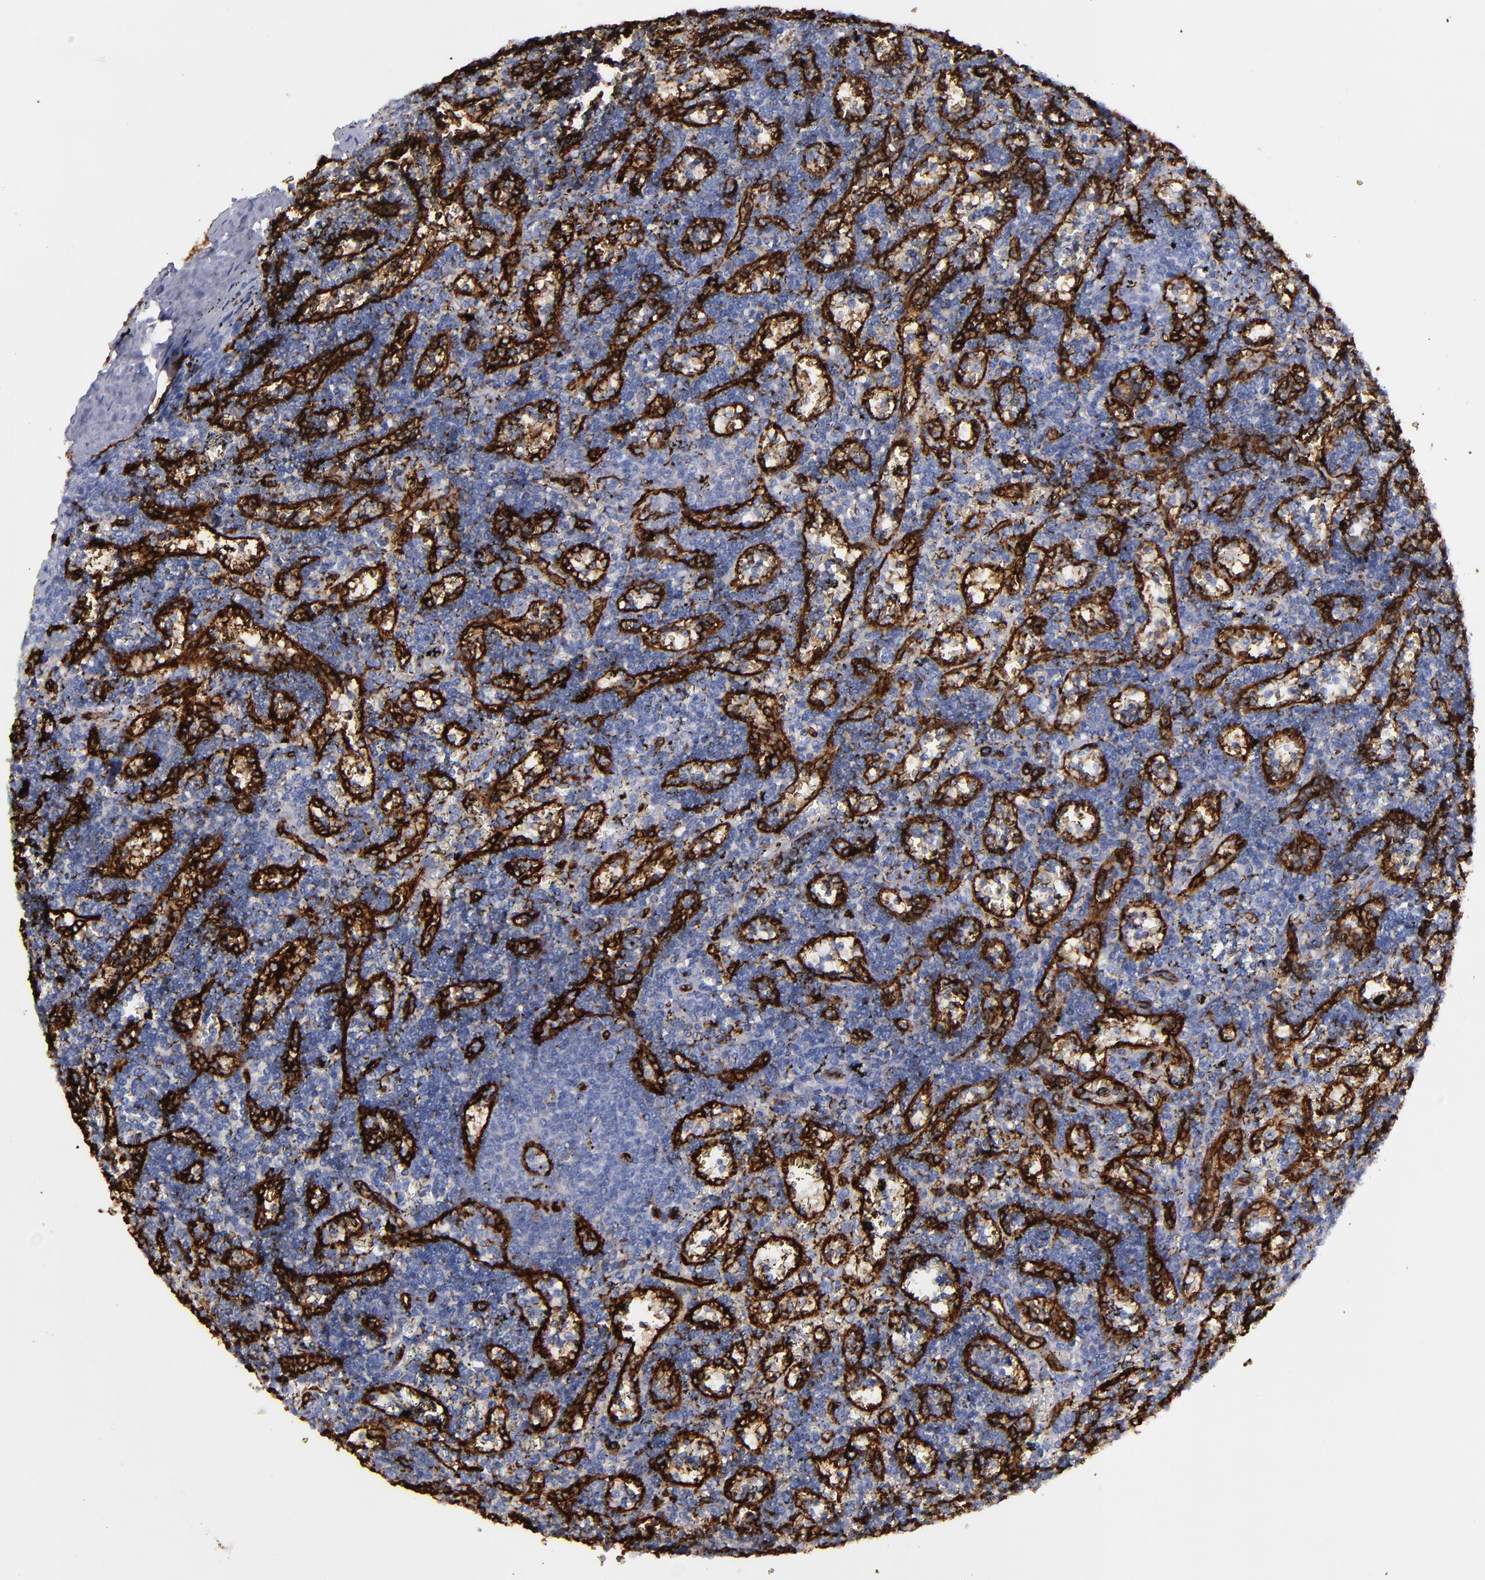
{"staining": {"intensity": "negative", "quantity": "none", "location": "none"}, "tissue": "lymphoma", "cell_type": "Tumor cells", "image_type": "cancer", "snomed": [{"axis": "morphology", "description": "Malignant lymphoma, non-Hodgkin's type, Low grade"}, {"axis": "topography", "description": "Spleen"}], "caption": "Immunohistochemistry micrograph of human lymphoma stained for a protein (brown), which demonstrates no expression in tumor cells. (DAB immunohistochemistry with hematoxylin counter stain).", "gene": "CD36", "patient": {"sex": "male", "age": 60}}